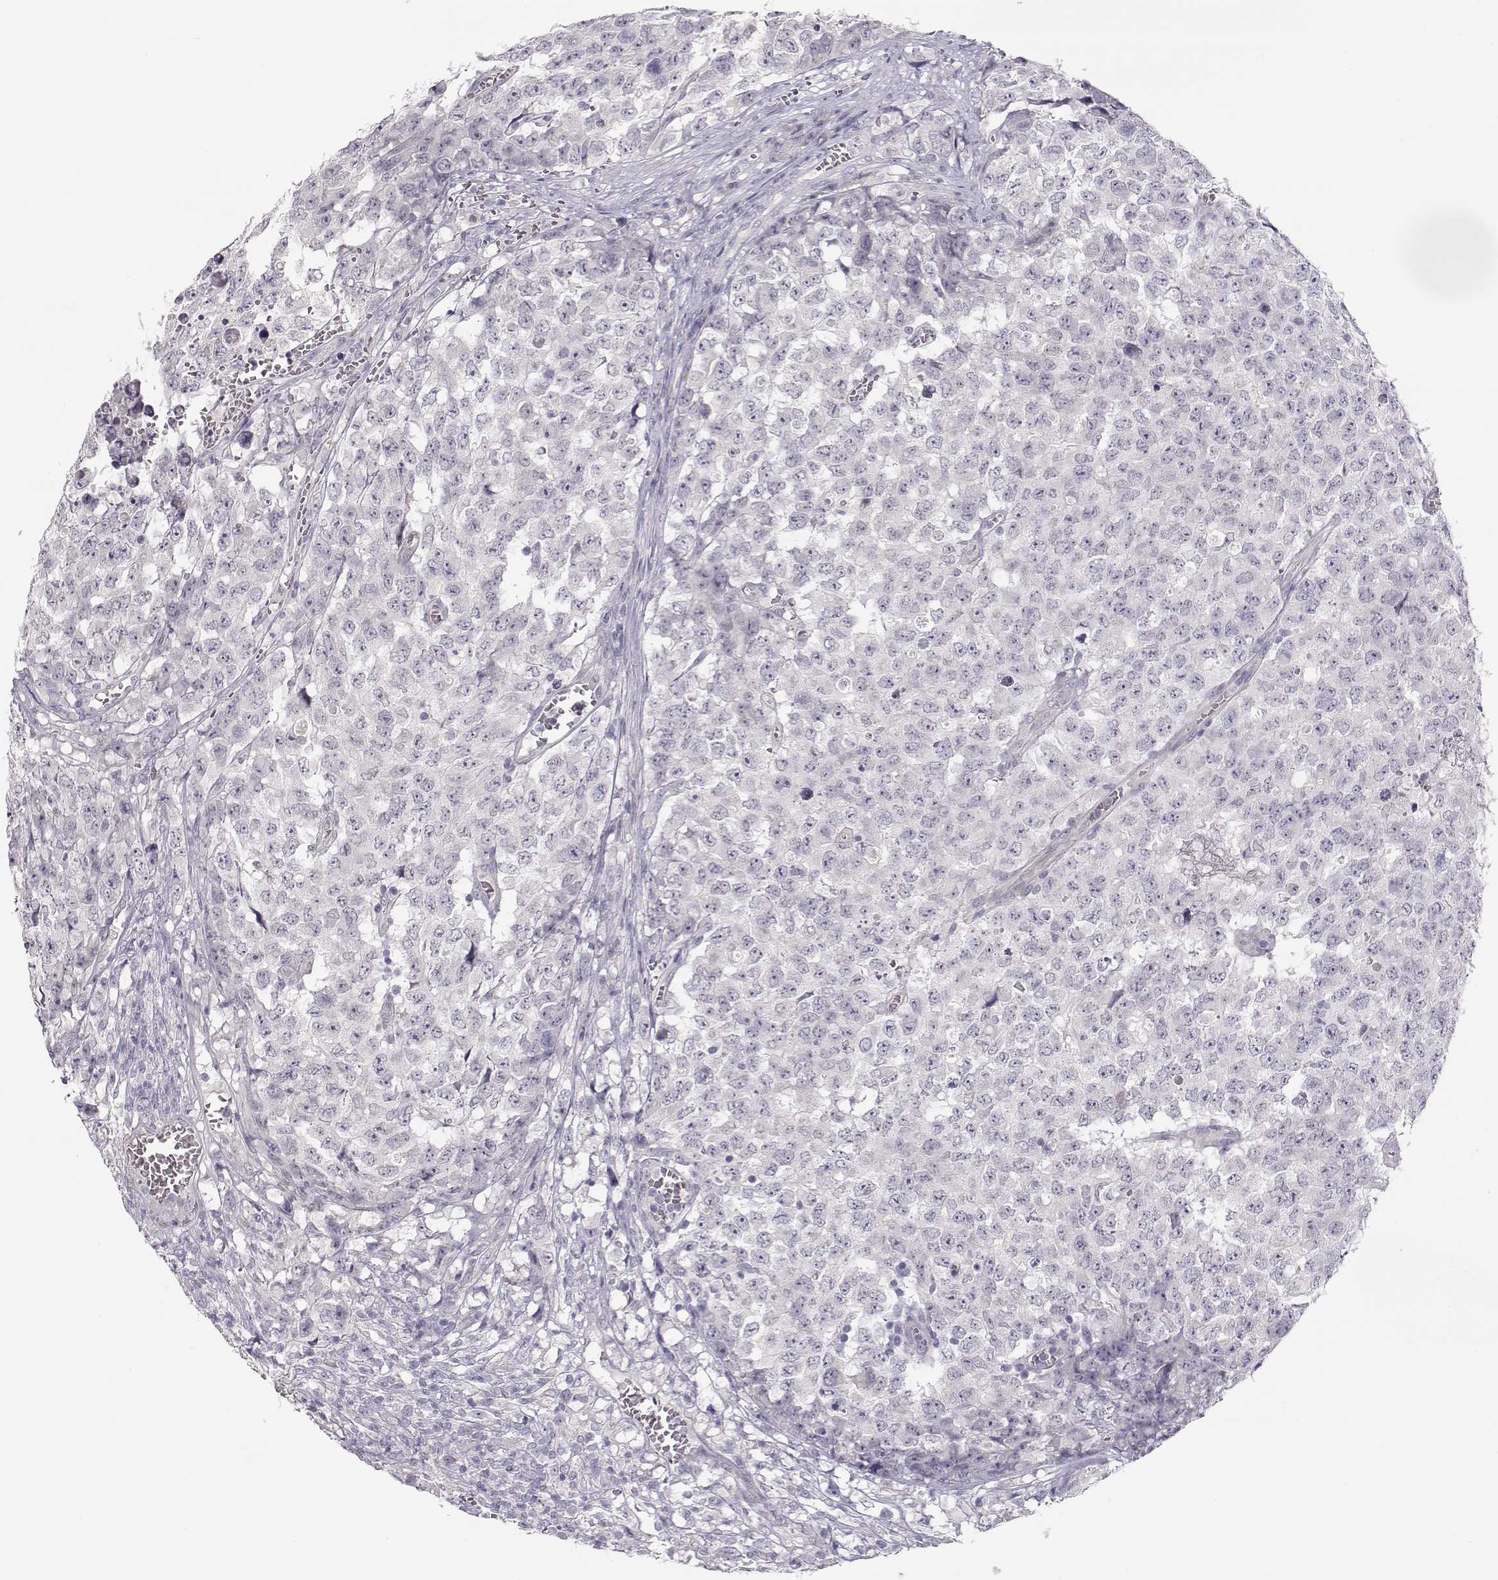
{"staining": {"intensity": "negative", "quantity": "none", "location": "none"}, "tissue": "testis cancer", "cell_type": "Tumor cells", "image_type": "cancer", "snomed": [{"axis": "morphology", "description": "Carcinoma, Embryonal, NOS"}, {"axis": "topography", "description": "Testis"}], "caption": "Embryonal carcinoma (testis) stained for a protein using IHC shows no expression tumor cells.", "gene": "TTC26", "patient": {"sex": "male", "age": 23}}